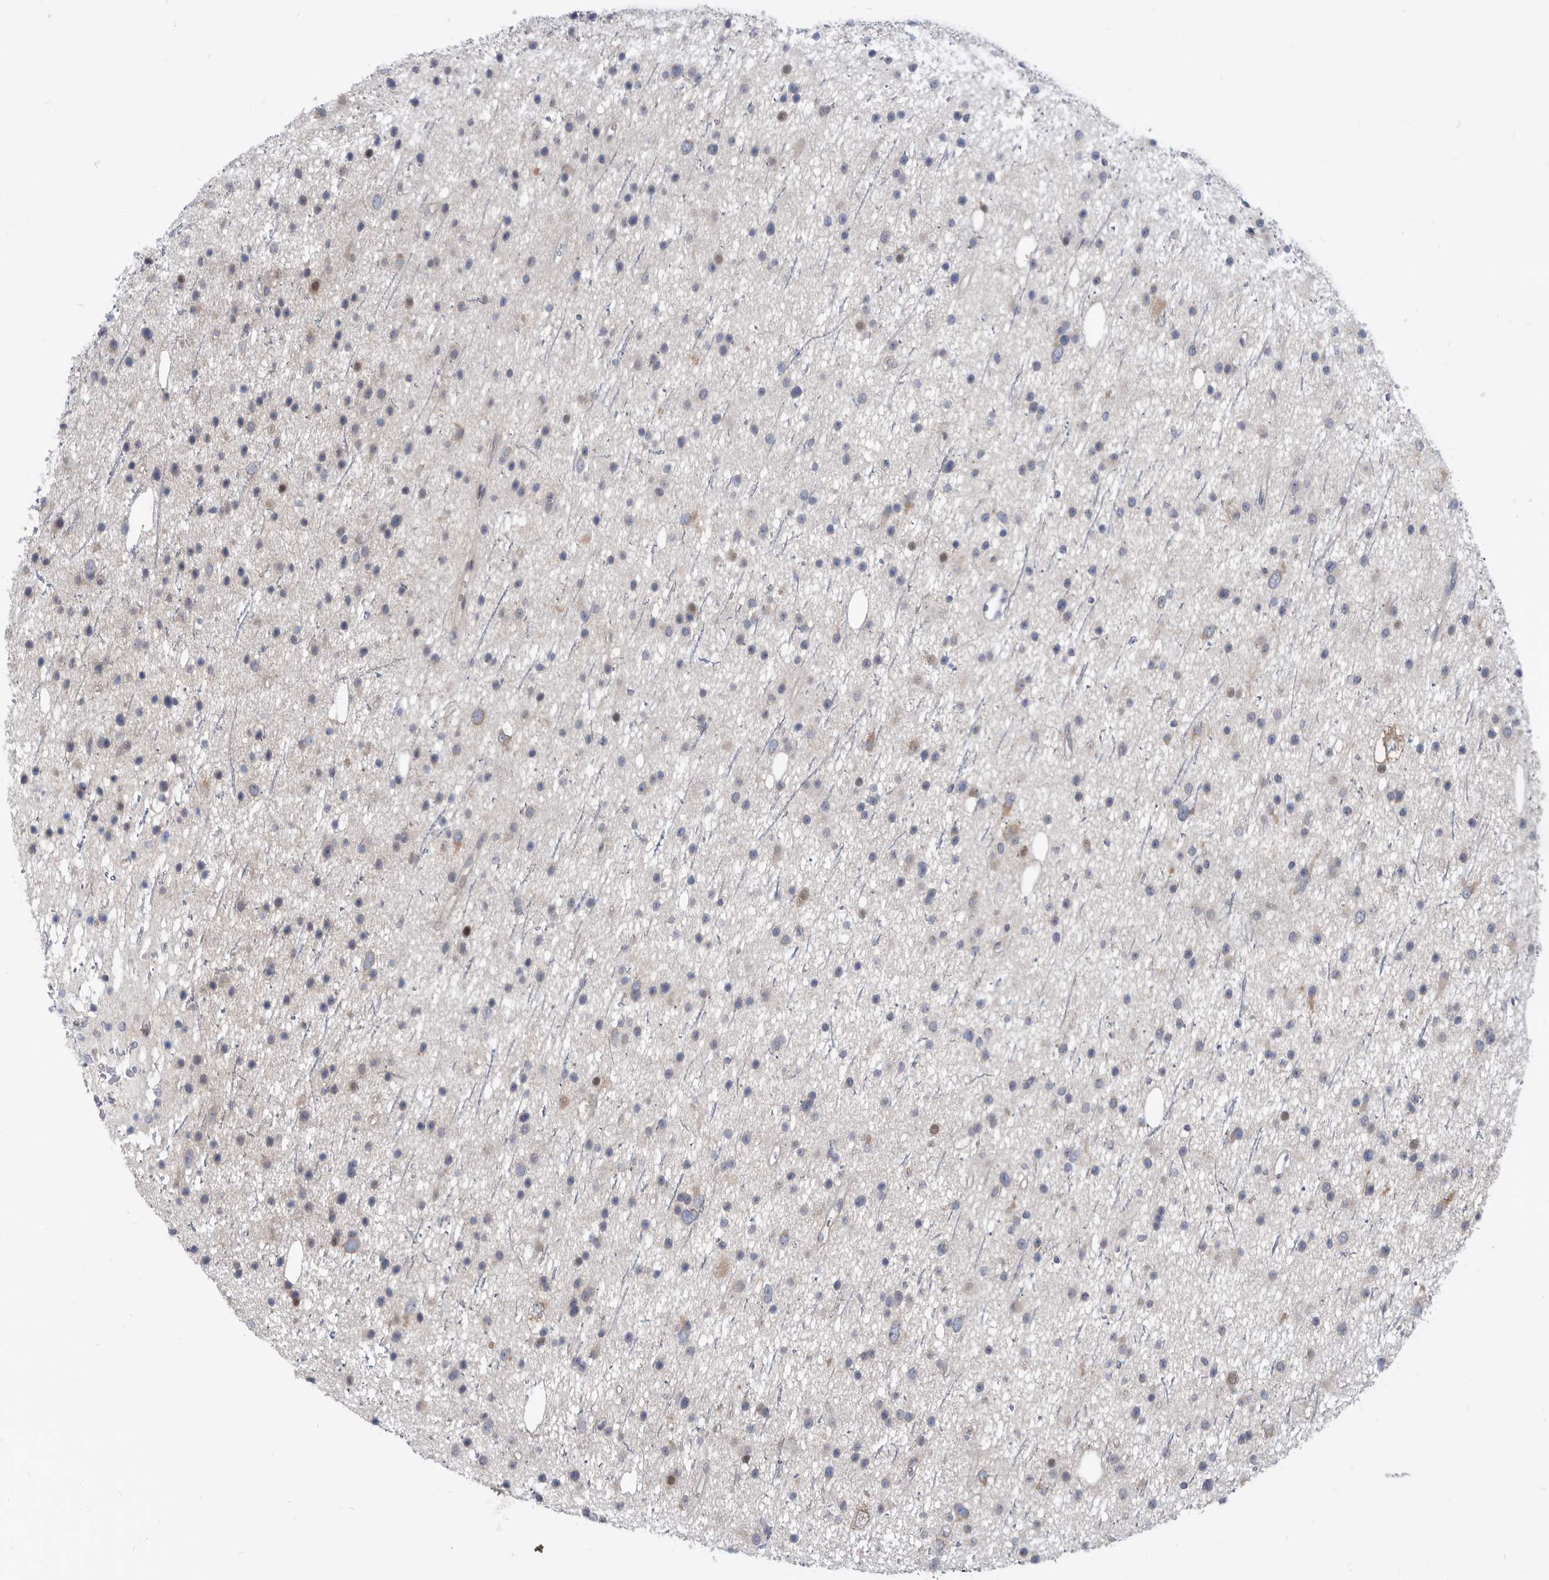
{"staining": {"intensity": "negative", "quantity": "none", "location": "none"}, "tissue": "glioma", "cell_type": "Tumor cells", "image_type": "cancer", "snomed": [{"axis": "morphology", "description": "Glioma, malignant, Low grade"}, {"axis": "topography", "description": "Cerebral cortex"}], "caption": "This micrograph is of malignant low-grade glioma stained with immunohistochemistry (IHC) to label a protein in brown with the nuclei are counter-stained blue. There is no expression in tumor cells.", "gene": "CCT4", "patient": {"sex": "female", "age": 39}}